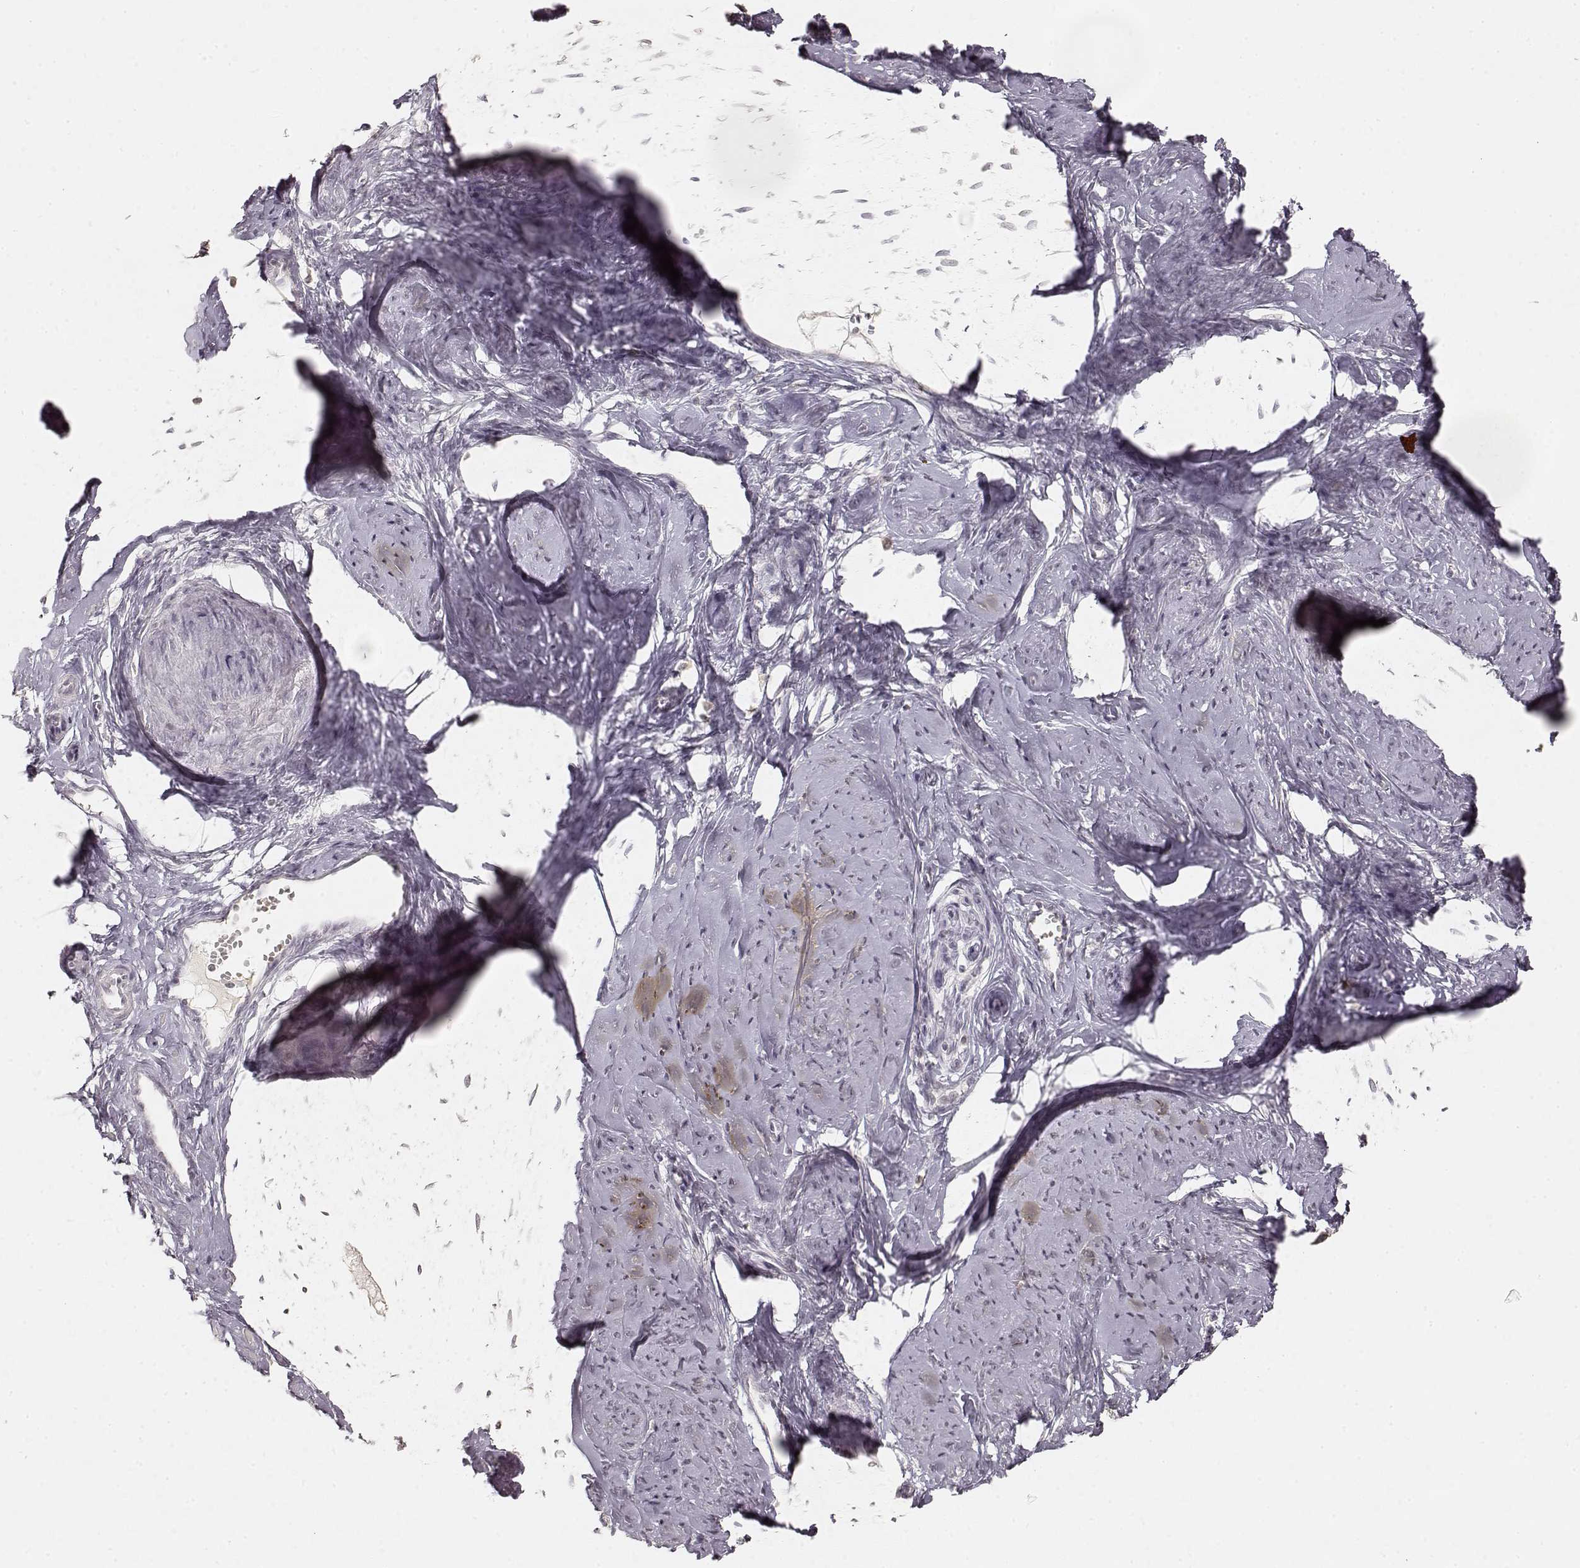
{"staining": {"intensity": "negative", "quantity": "none", "location": "none"}, "tissue": "smooth muscle", "cell_type": "Smooth muscle cells", "image_type": "normal", "snomed": [{"axis": "morphology", "description": "Normal tissue, NOS"}, {"axis": "topography", "description": "Smooth muscle"}], "caption": "Immunohistochemistry photomicrograph of unremarkable human smooth muscle stained for a protein (brown), which demonstrates no expression in smooth muscle cells.", "gene": "LAMC2", "patient": {"sex": "female", "age": 48}}